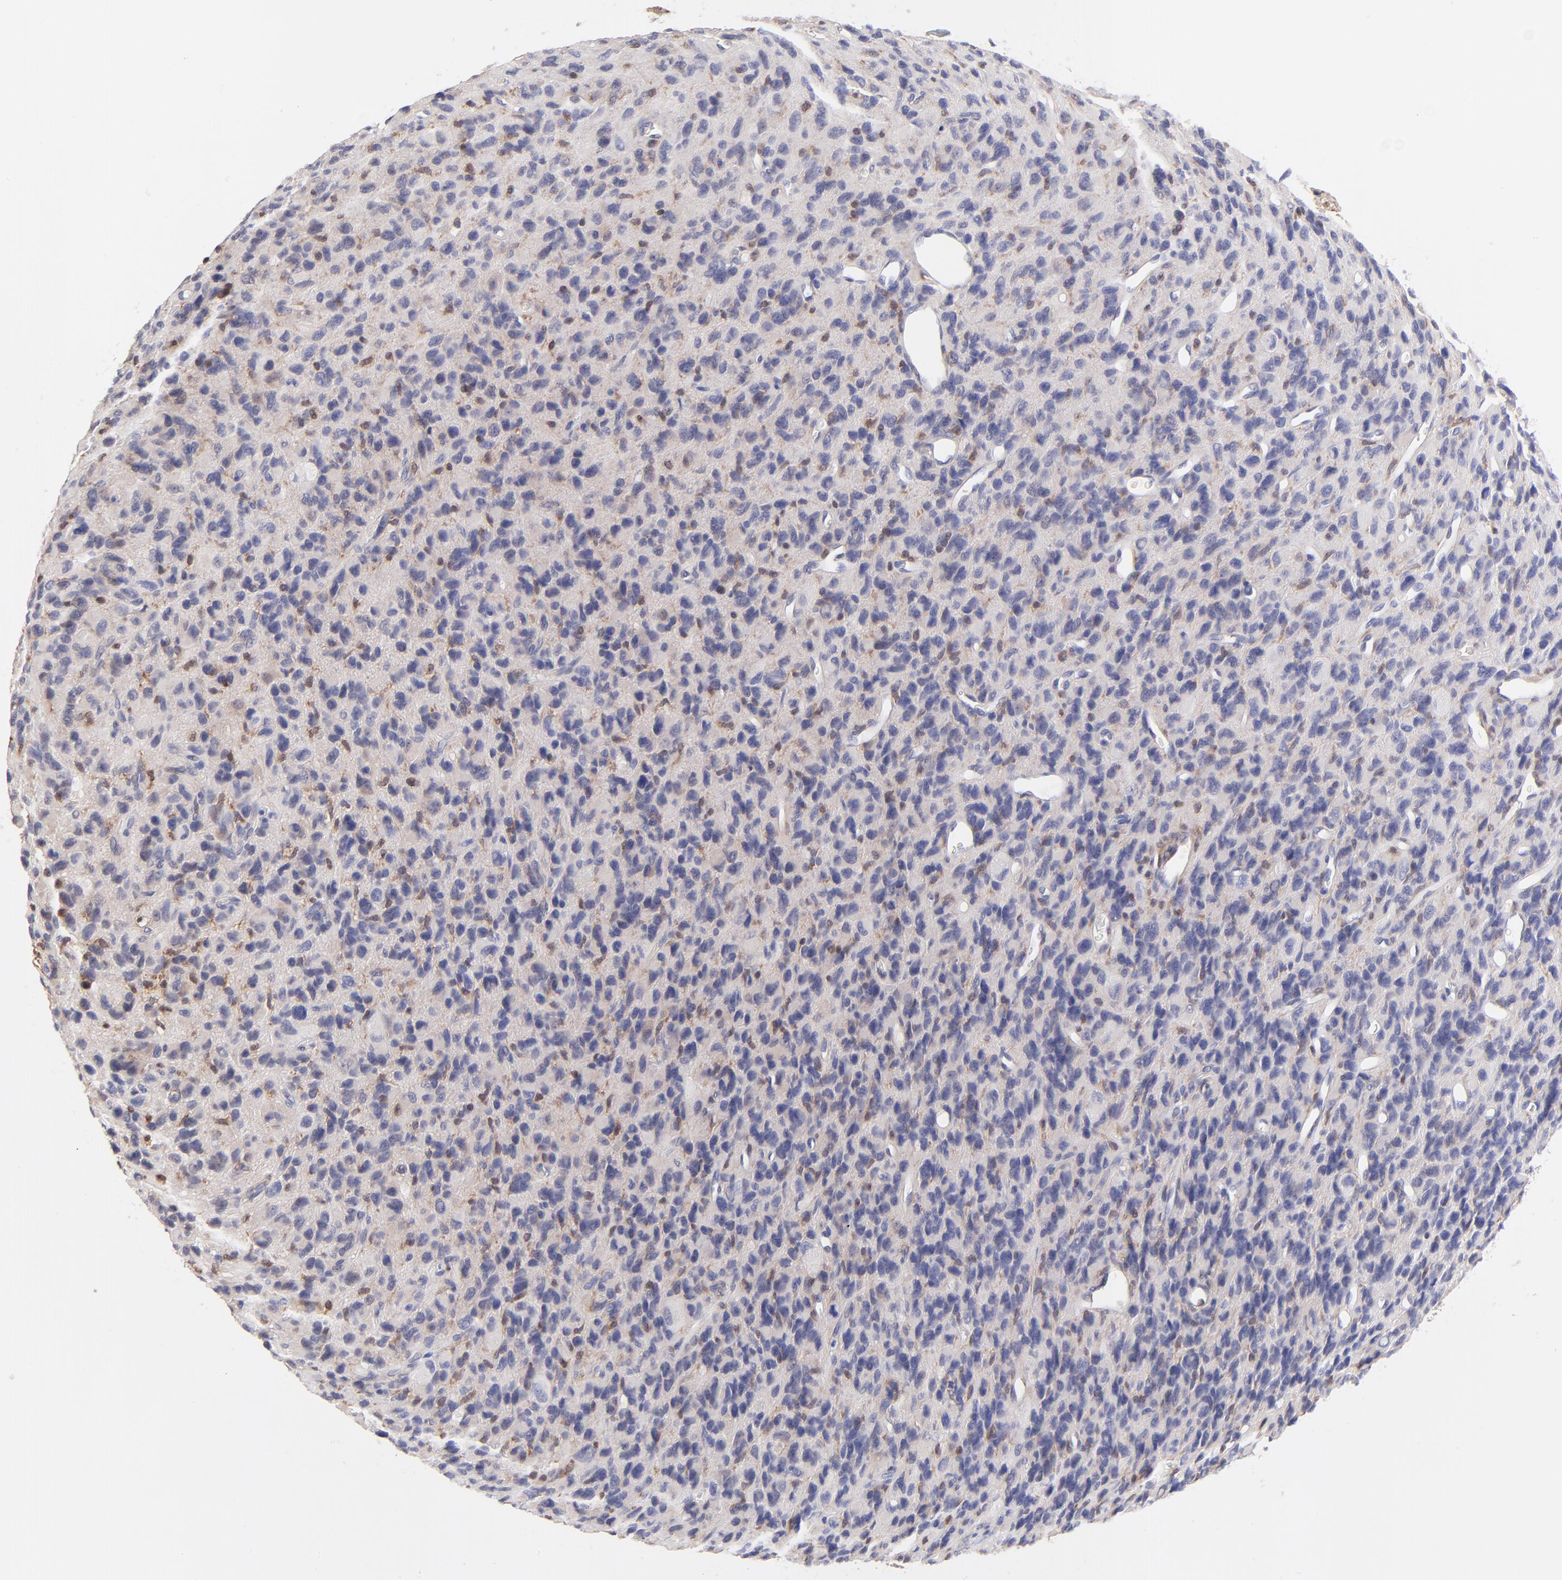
{"staining": {"intensity": "weak", "quantity": "<25%", "location": "nuclear"}, "tissue": "glioma", "cell_type": "Tumor cells", "image_type": "cancer", "snomed": [{"axis": "morphology", "description": "Glioma, malignant, High grade"}, {"axis": "topography", "description": "Brain"}], "caption": "Photomicrograph shows no protein positivity in tumor cells of malignant glioma (high-grade) tissue. Nuclei are stained in blue.", "gene": "HYAL1", "patient": {"sex": "male", "age": 77}}